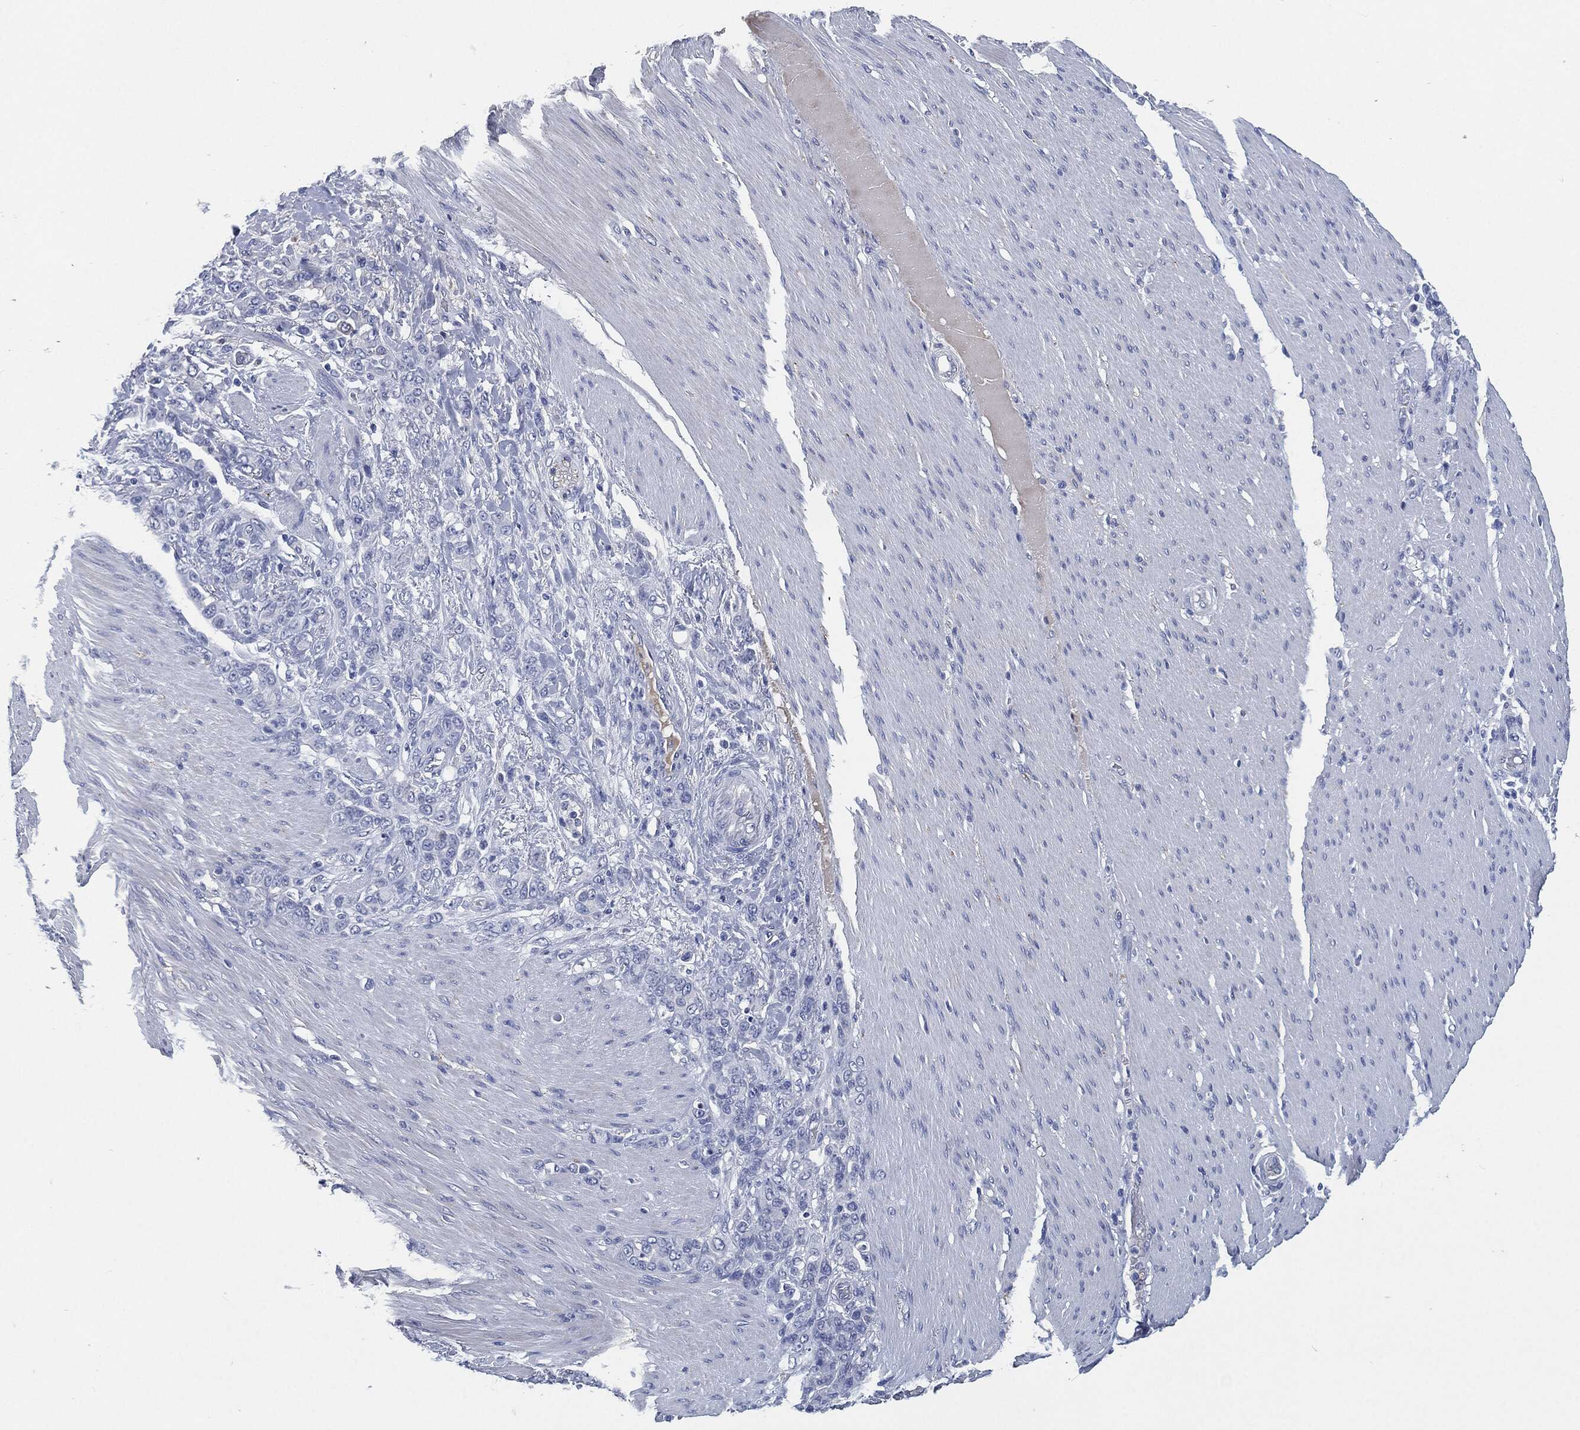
{"staining": {"intensity": "negative", "quantity": "none", "location": "none"}, "tissue": "stomach cancer", "cell_type": "Tumor cells", "image_type": "cancer", "snomed": [{"axis": "morphology", "description": "Normal tissue, NOS"}, {"axis": "morphology", "description": "Adenocarcinoma, NOS"}, {"axis": "topography", "description": "Stomach"}], "caption": "Adenocarcinoma (stomach) was stained to show a protein in brown. There is no significant staining in tumor cells. The staining is performed using DAB (3,3'-diaminobenzidine) brown chromogen with nuclei counter-stained in using hematoxylin.", "gene": "CD27", "patient": {"sex": "female", "age": 79}}